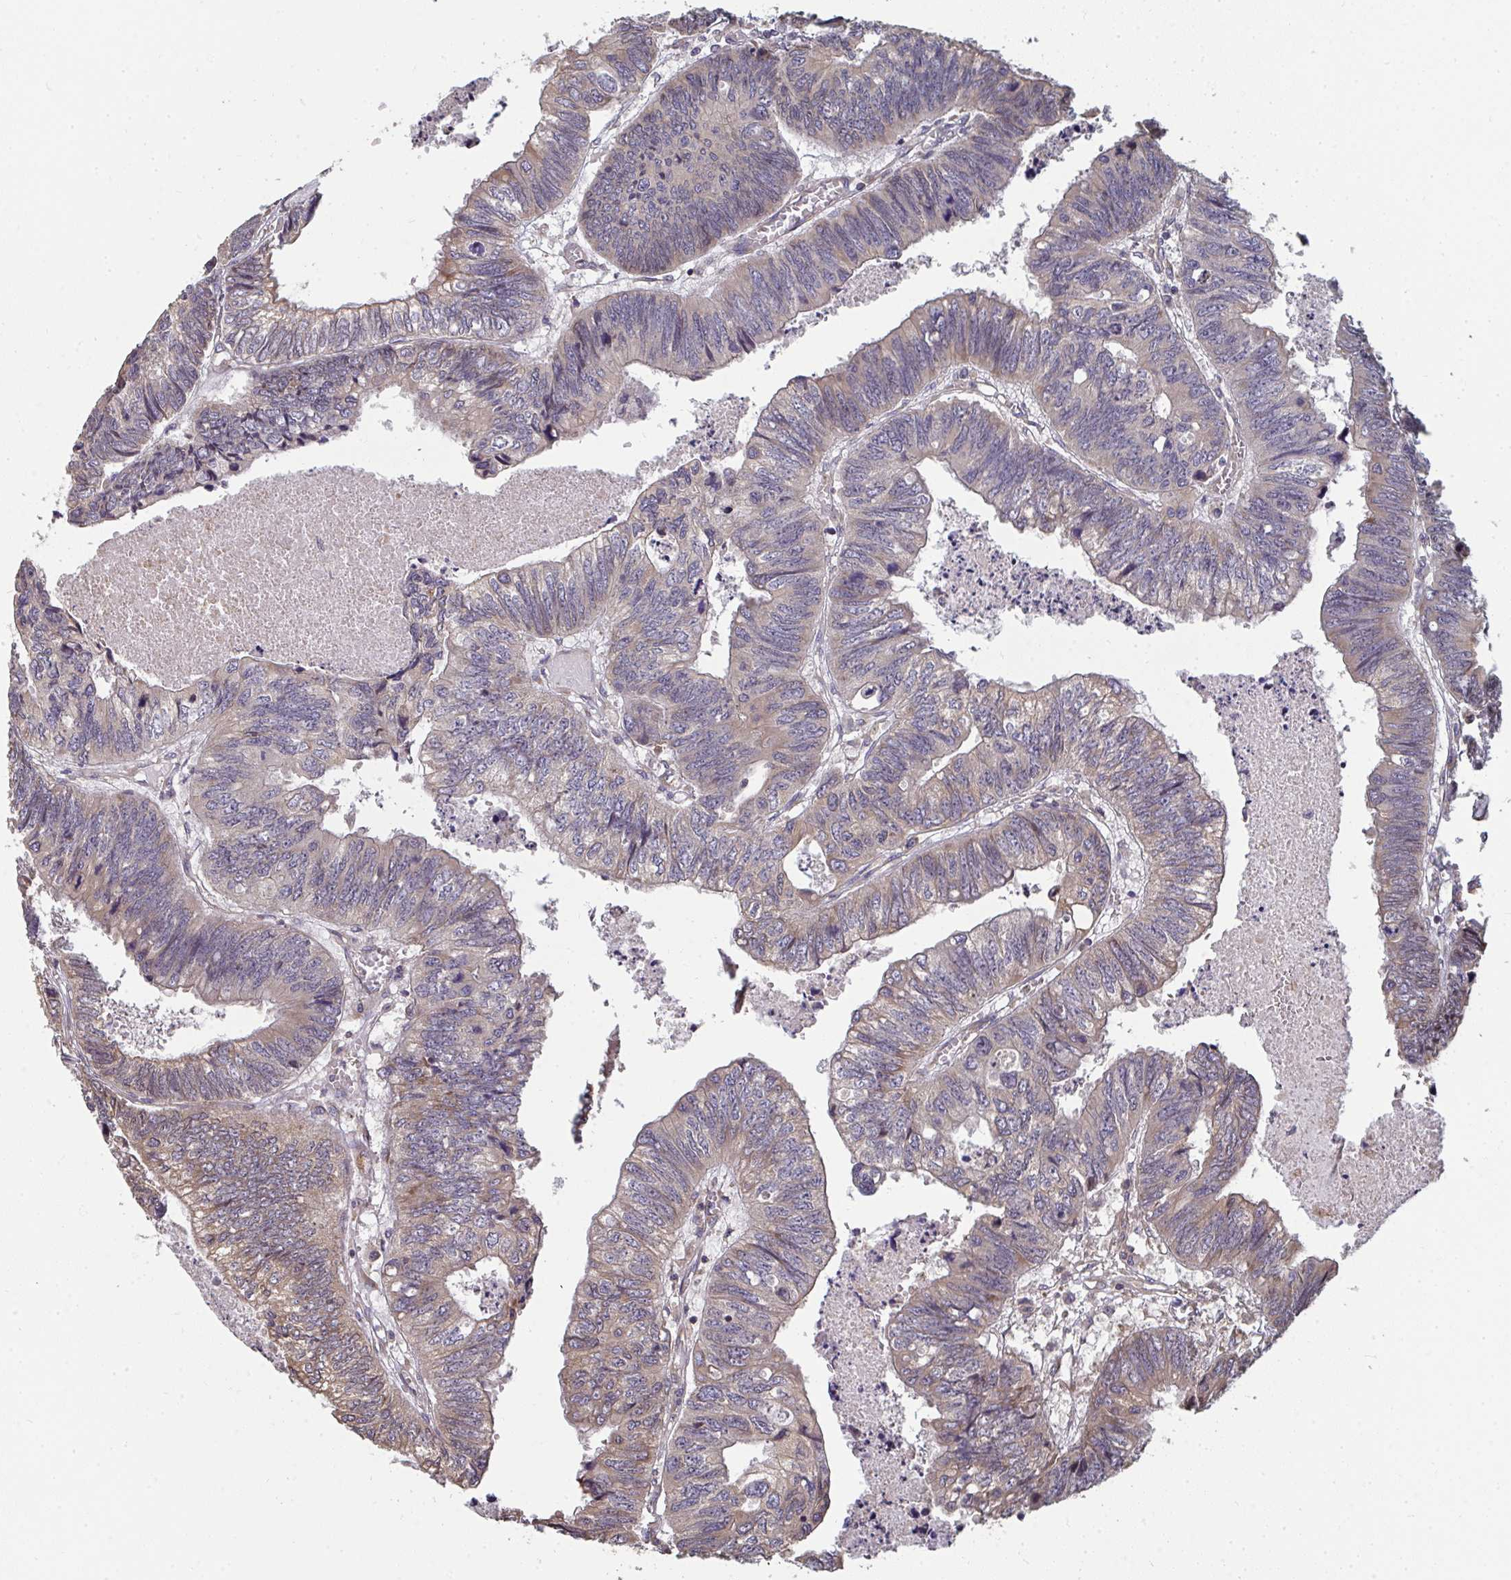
{"staining": {"intensity": "weak", "quantity": "25%-75%", "location": "cytoplasmic/membranous"}, "tissue": "colorectal cancer", "cell_type": "Tumor cells", "image_type": "cancer", "snomed": [{"axis": "morphology", "description": "Adenocarcinoma, NOS"}, {"axis": "topography", "description": "Colon"}], "caption": "Immunohistochemical staining of colorectal cancer (adenocarcinoma) demonstrates weak cytoplasmic/membranous protein expression in approximately 25%-75% of tumor cells.", "gene": "ZFYVE28", "patient": {"sex": "male", "age": 62}}